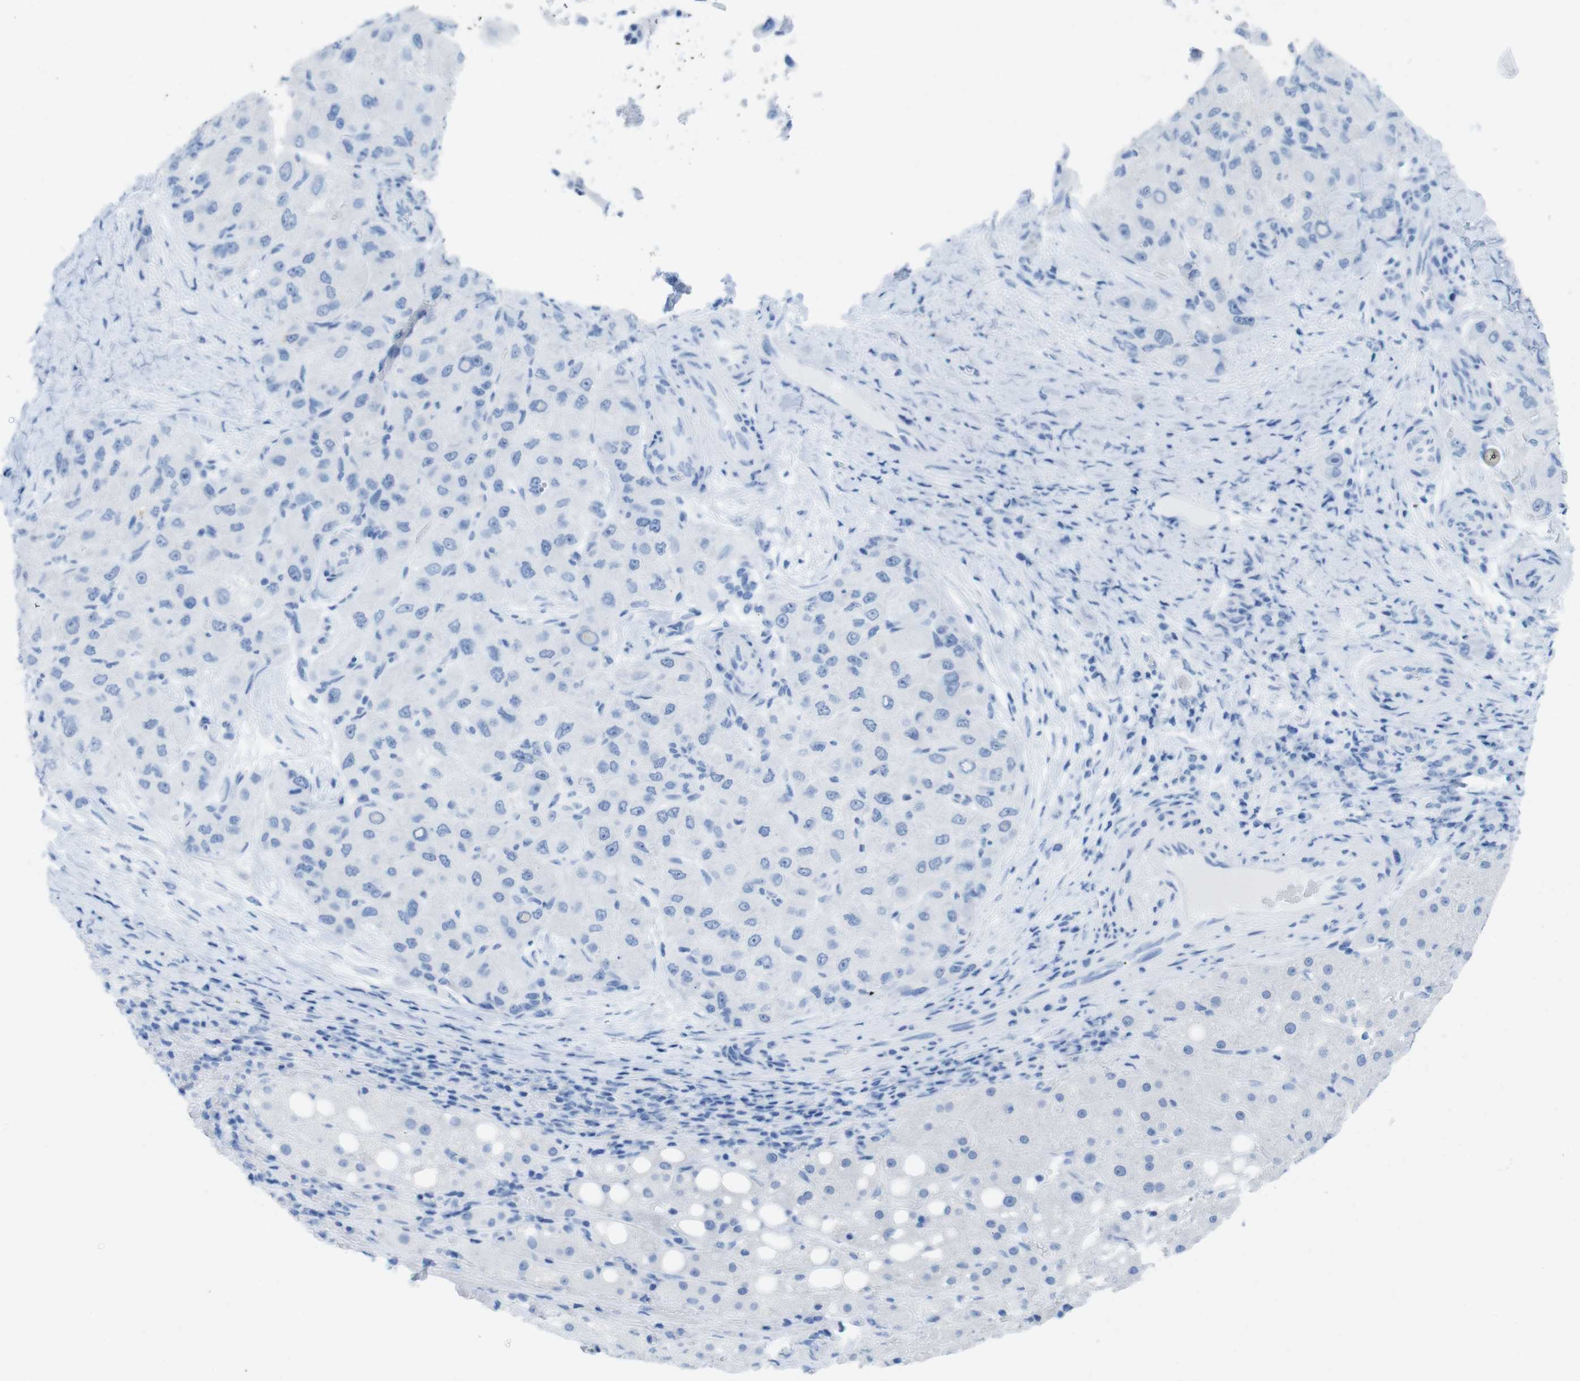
{"staining": {"intensity": "negative", "quantity": "none", "location": "none"}, "tissue": "liver cancer", "cell_type": "Tumor cells", "image_type": "cancer", "snomed": [{"axis": "morphology", "description": "Carcinoma, Hepatocellular, NOS"}, {"axis": "topography", "description": "Liver"}], "caption": "Immunohistochemistry (IHC) of hepatocellular carcinoma (liver) reveals no positivity in tumor cells.", "gene": "MYH7", "patient": {"sex": "male", "age": 80}}